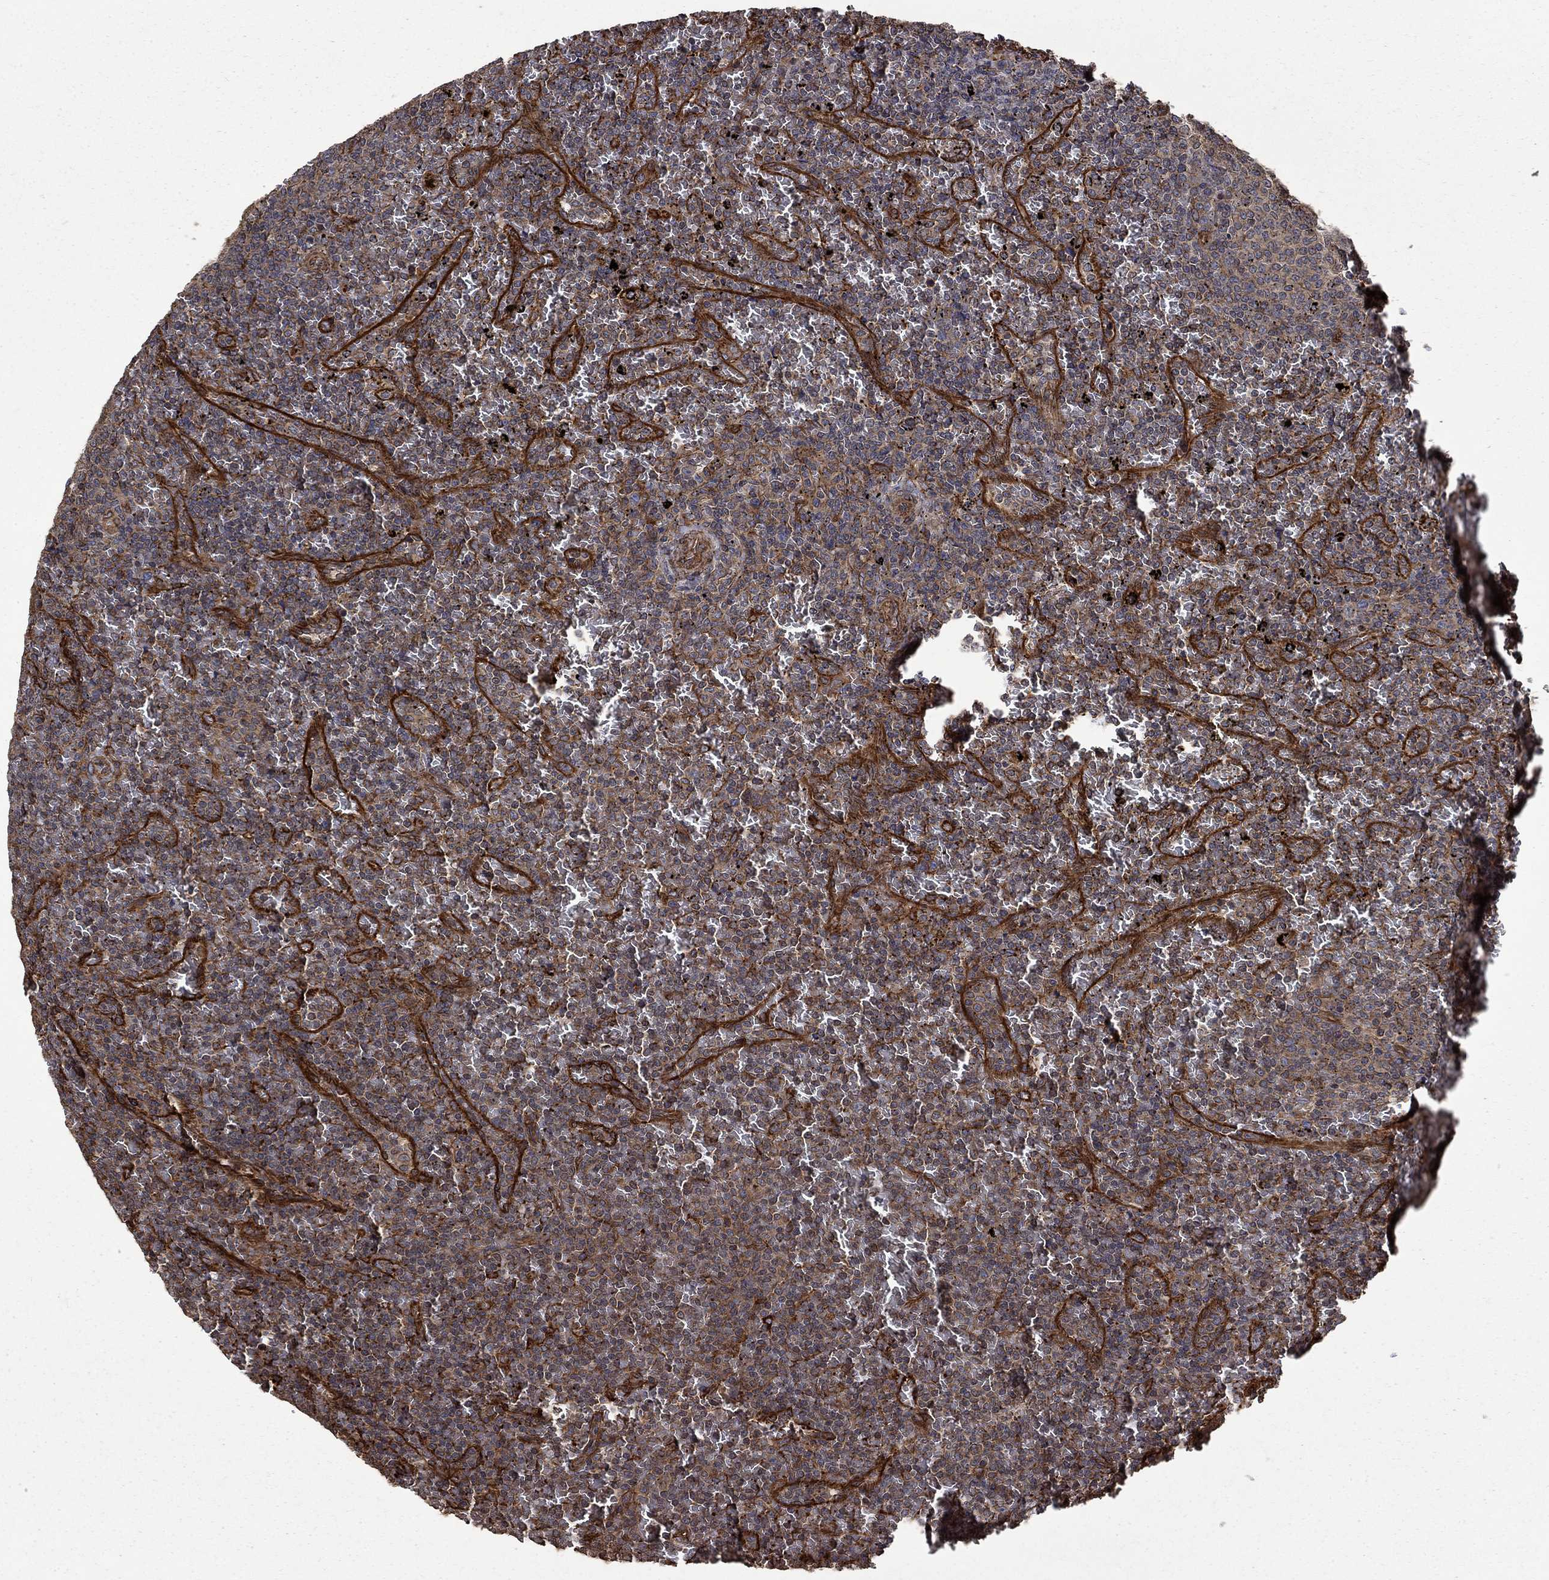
{"staining": {"intensity": "moderate", "quantity": "25%-75%", "location": "cytoplasmic/membranous"}, "tissue": "lymphoma", "cell_type": "Tumor cells", "image_type": "cancer", "snomed": [{"axis": "morphology", "description": "Malignant lymphoma, non-Hodgkin's type, Low grade"}, {"axis": "topography", "description": "Spleen"}], "caption": "Human malignant lymphoma, non-Hodgkin's type (low-grade) stained for a protein (brown) exhibits moderate cytoplasmic/membranous positive positivity in approximately 25%-75% of tumor cells.", "gene": "CUTC", "patient": {"sex": "female", "age": 77}}